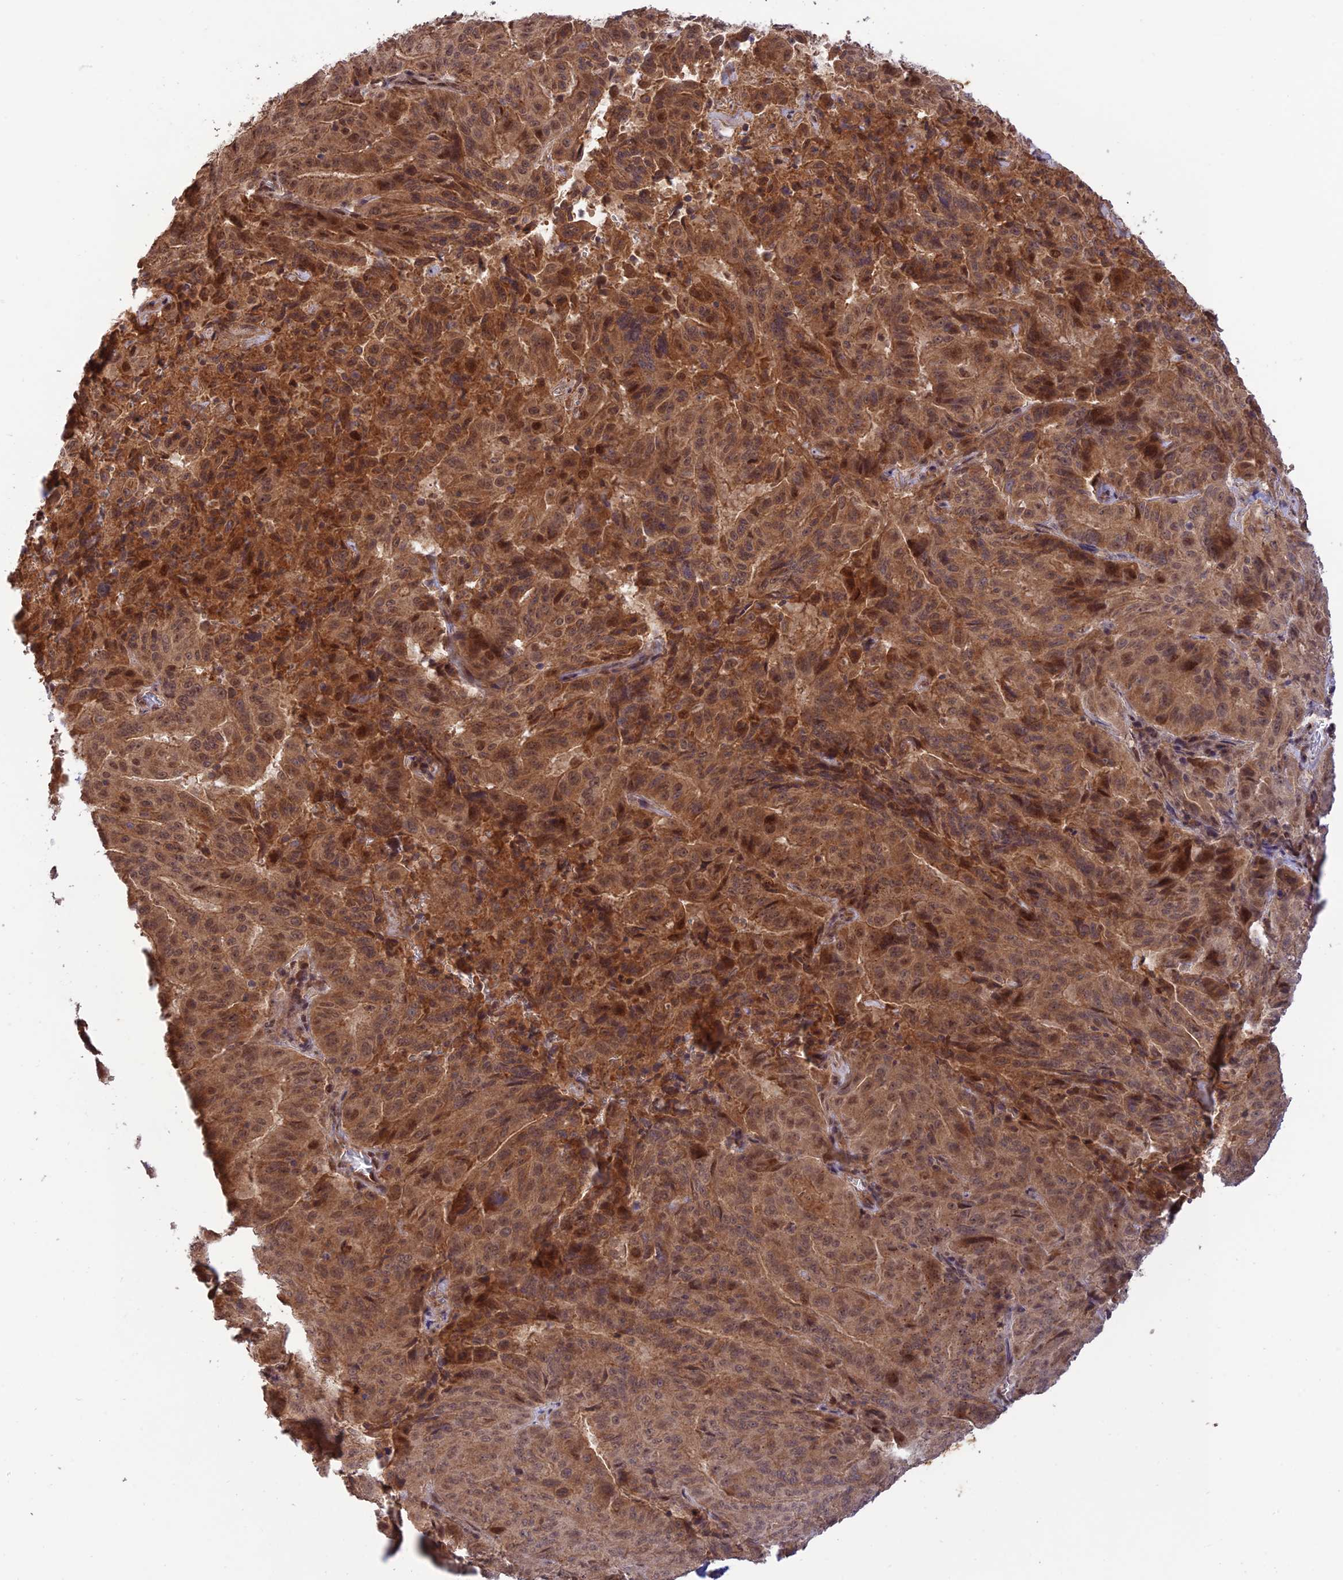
{"staining": {"intensity": "moderate", "quantity": ">75%", "location": "cytoplasmic/membranous,nuclear"}, "tissue": "pancreatic cancer", "cell_type": "Tumor cells", "image_type": "cancer", "snomed": [{"axis": "morphology", "description": "Adenocarcinoma, NOS"}, {"axis": "topography", "description": "Pancreas"}], "caption": "Immunohistochemical staining of adenocarcinoma (pancreatic) shows medium levels of moderate cytoplasmic/membranous and nuclear expression in about >75% of tumor cells.", "gene": "REV1", "patient": {"sex": "male", "age": 63}}